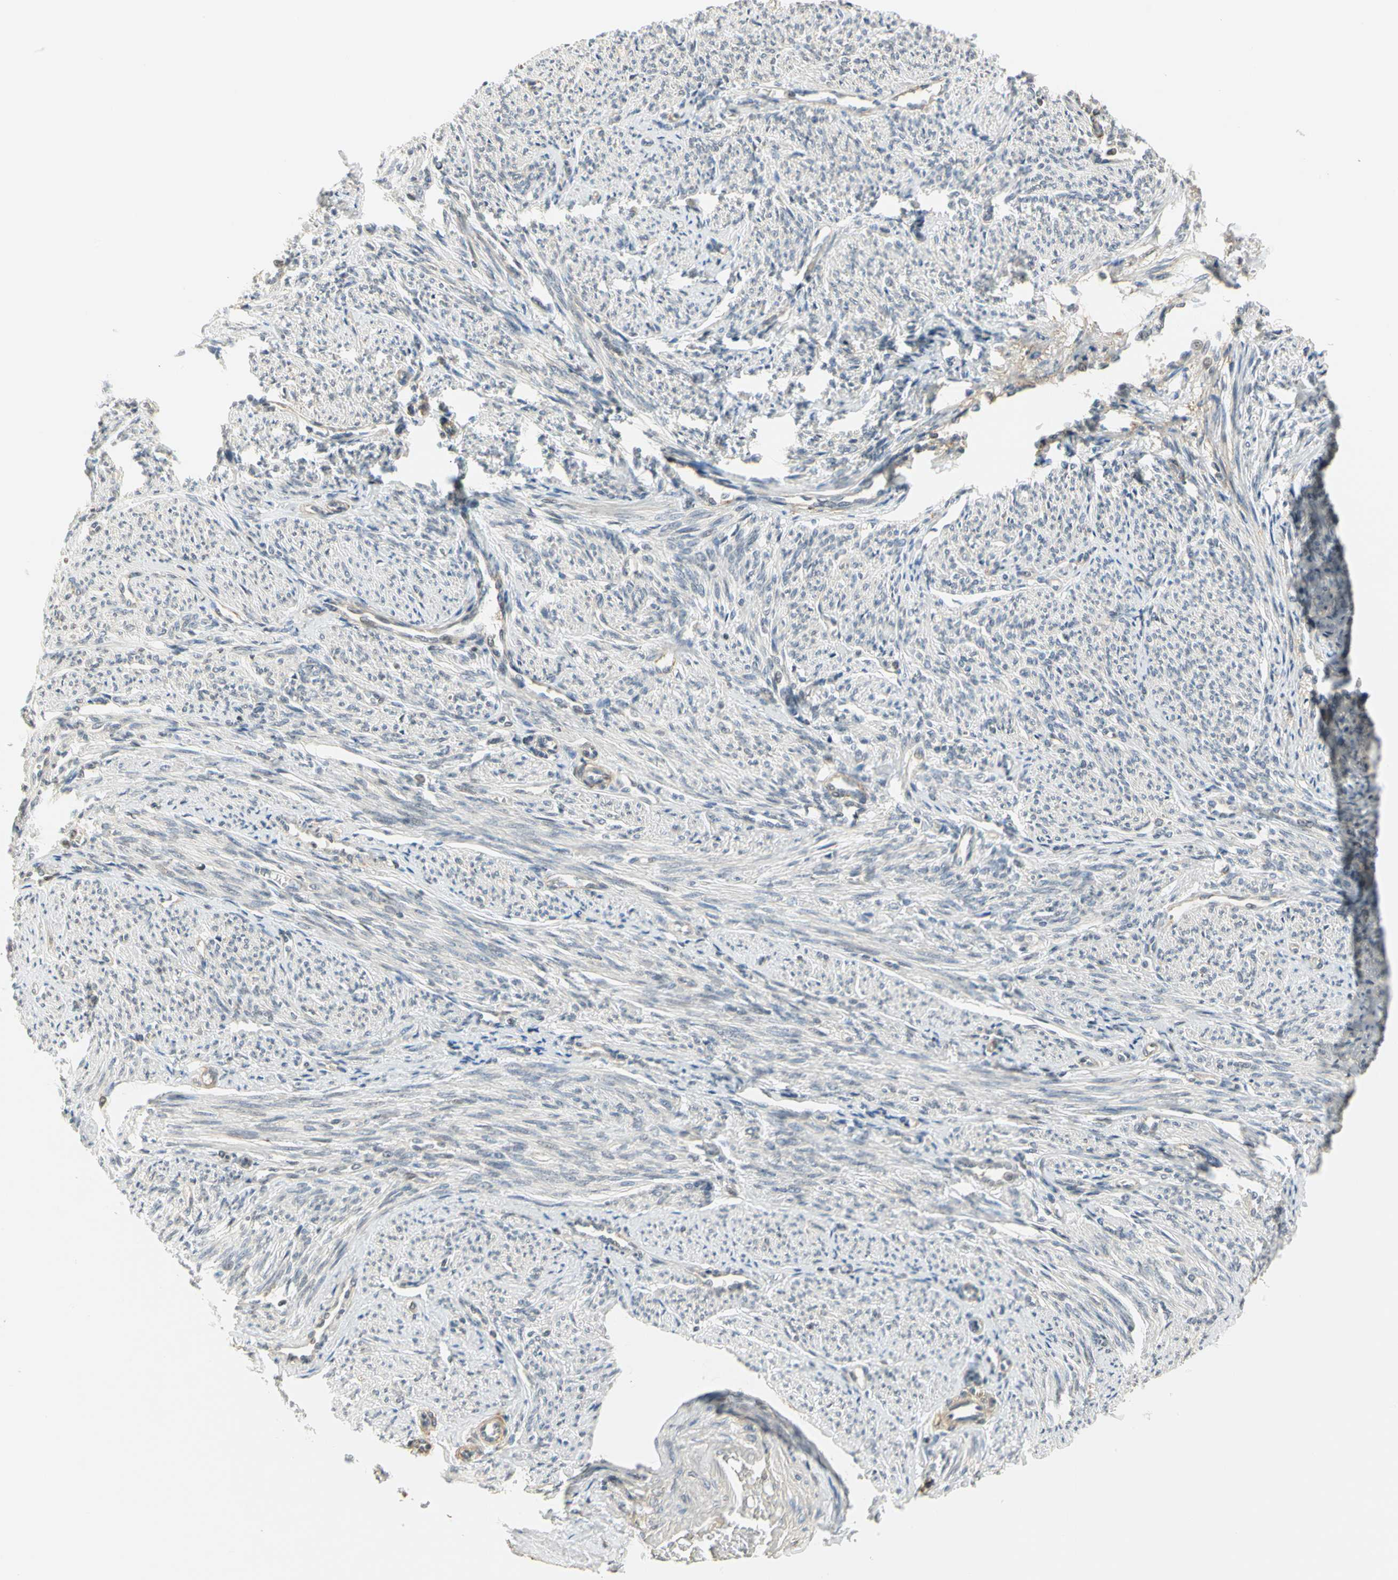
{"staining": {"intensity": "weak", "quantity": "25%-75%", "location": "cytoplasmic/membranous,nuclear"}, "tissue": "smooth muscle", "cell_type": "Smooth muscle cells", "image_type": "normal", "snomed": [{"axis": "morphology", "description": "Normal tissue, NOS"}, {"axis": "topography", "description": "Smooth muscle"}], "caption": "Smooth muscle cells reveal weak cytoplasmic/membranous,nuclear positivity in approximately 25%-75% of cells in benign smooth muscle.", "gene": "IMPG2", "patient": {"sex": "female", "age": 65}}